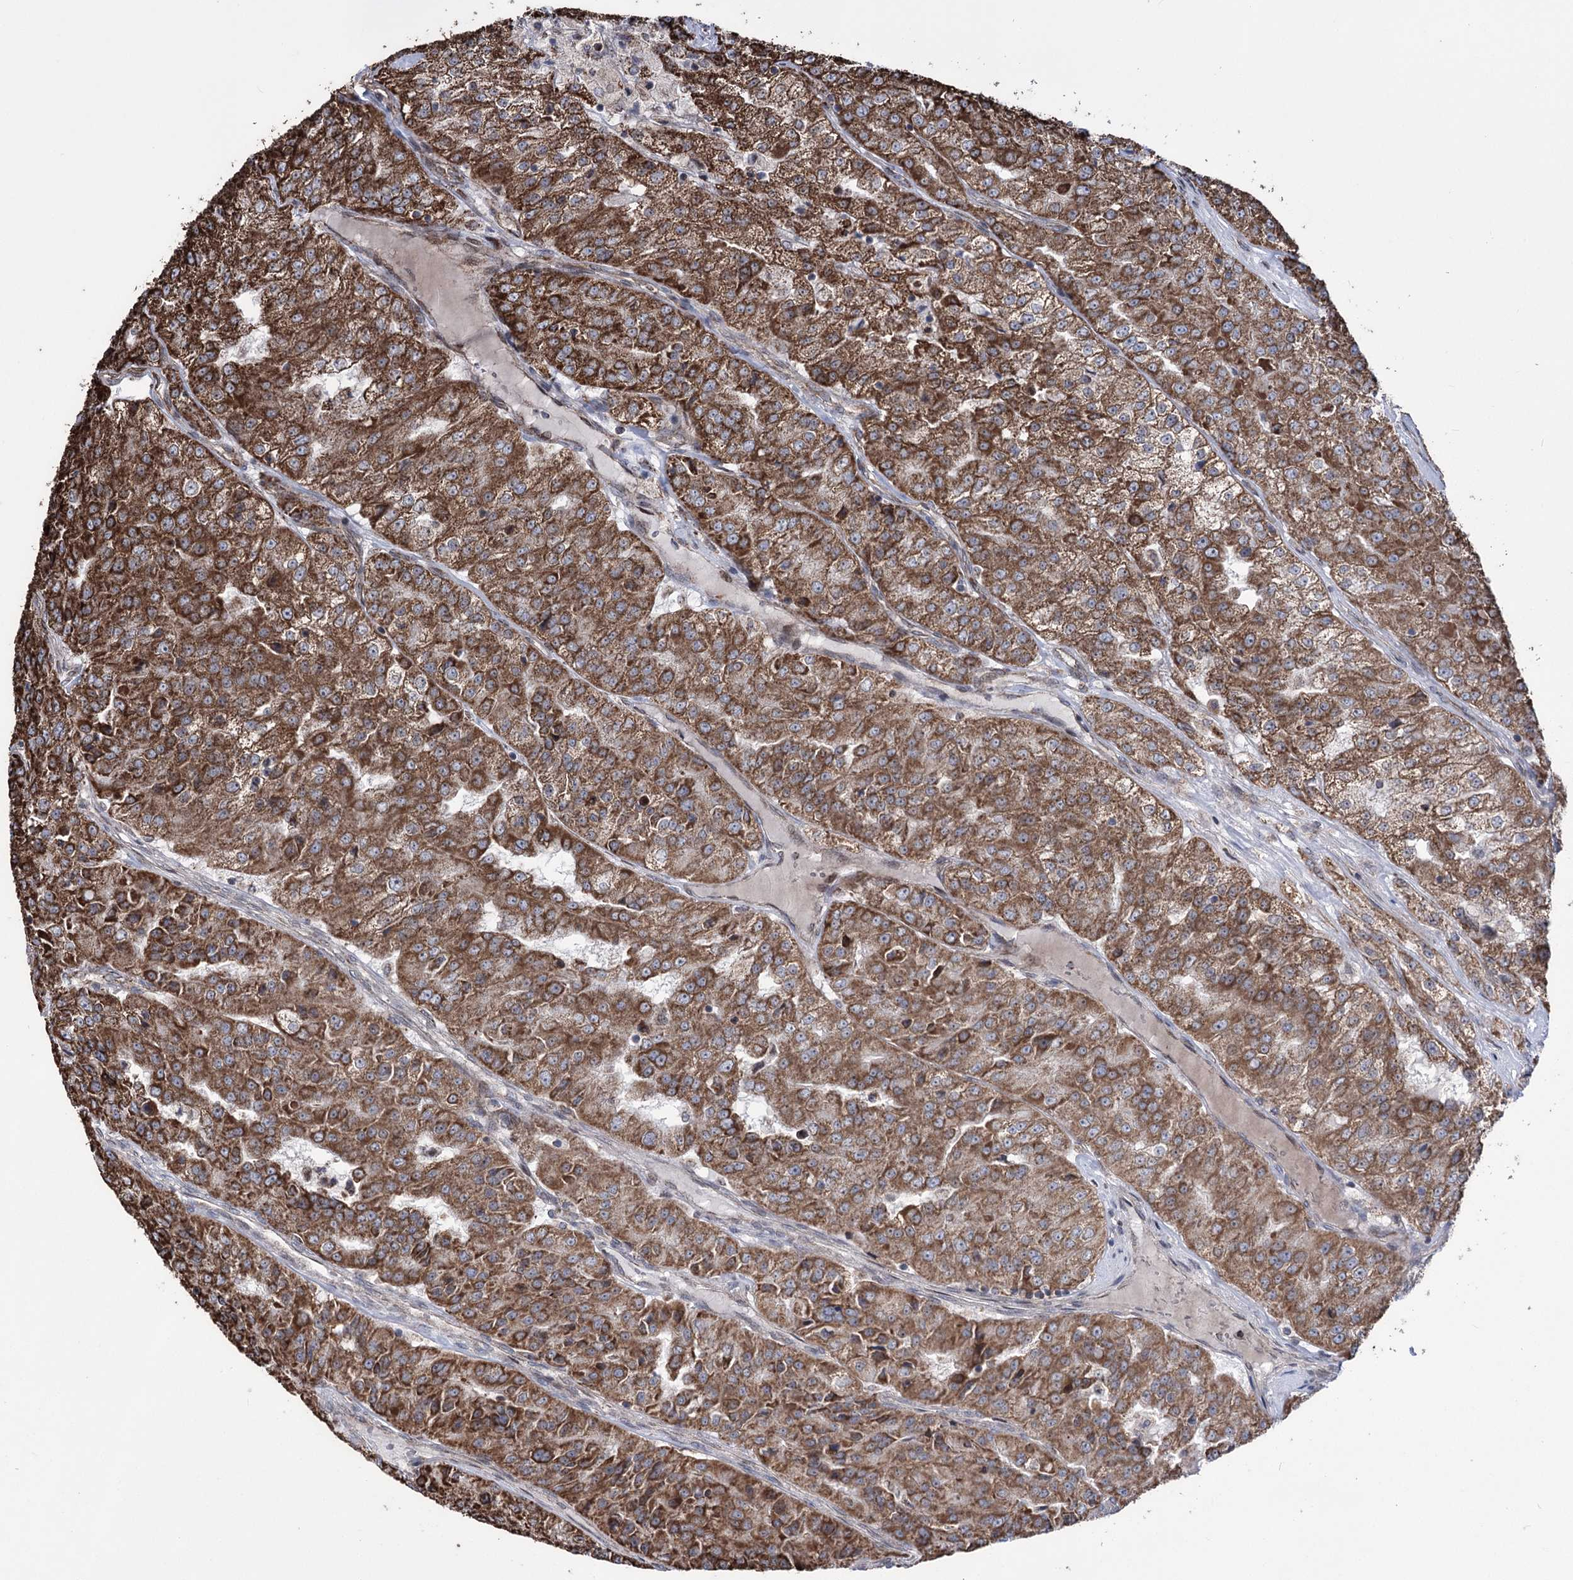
{"staining": {"intensity": "moderate", "quantity": ">75%", "location": "cytoplasmic/membranous"}, "tissue": "renal cancer", "cell_type": "Tumor cells", "image_type": "cancer", "snomed": [{"axis": "morphology", "description": "Adenocarcinoma, NOS"}, {"axis": "topography", "description": "Kidney"}], "caption": "Protein expression by IHC reveals moderate cytoplasmic/membranous staining in about >75% of tumor cells in adenocarcinoma (renal).", "gene": "CREB3L4", "patient": {"sex": "female", "age": 63}}